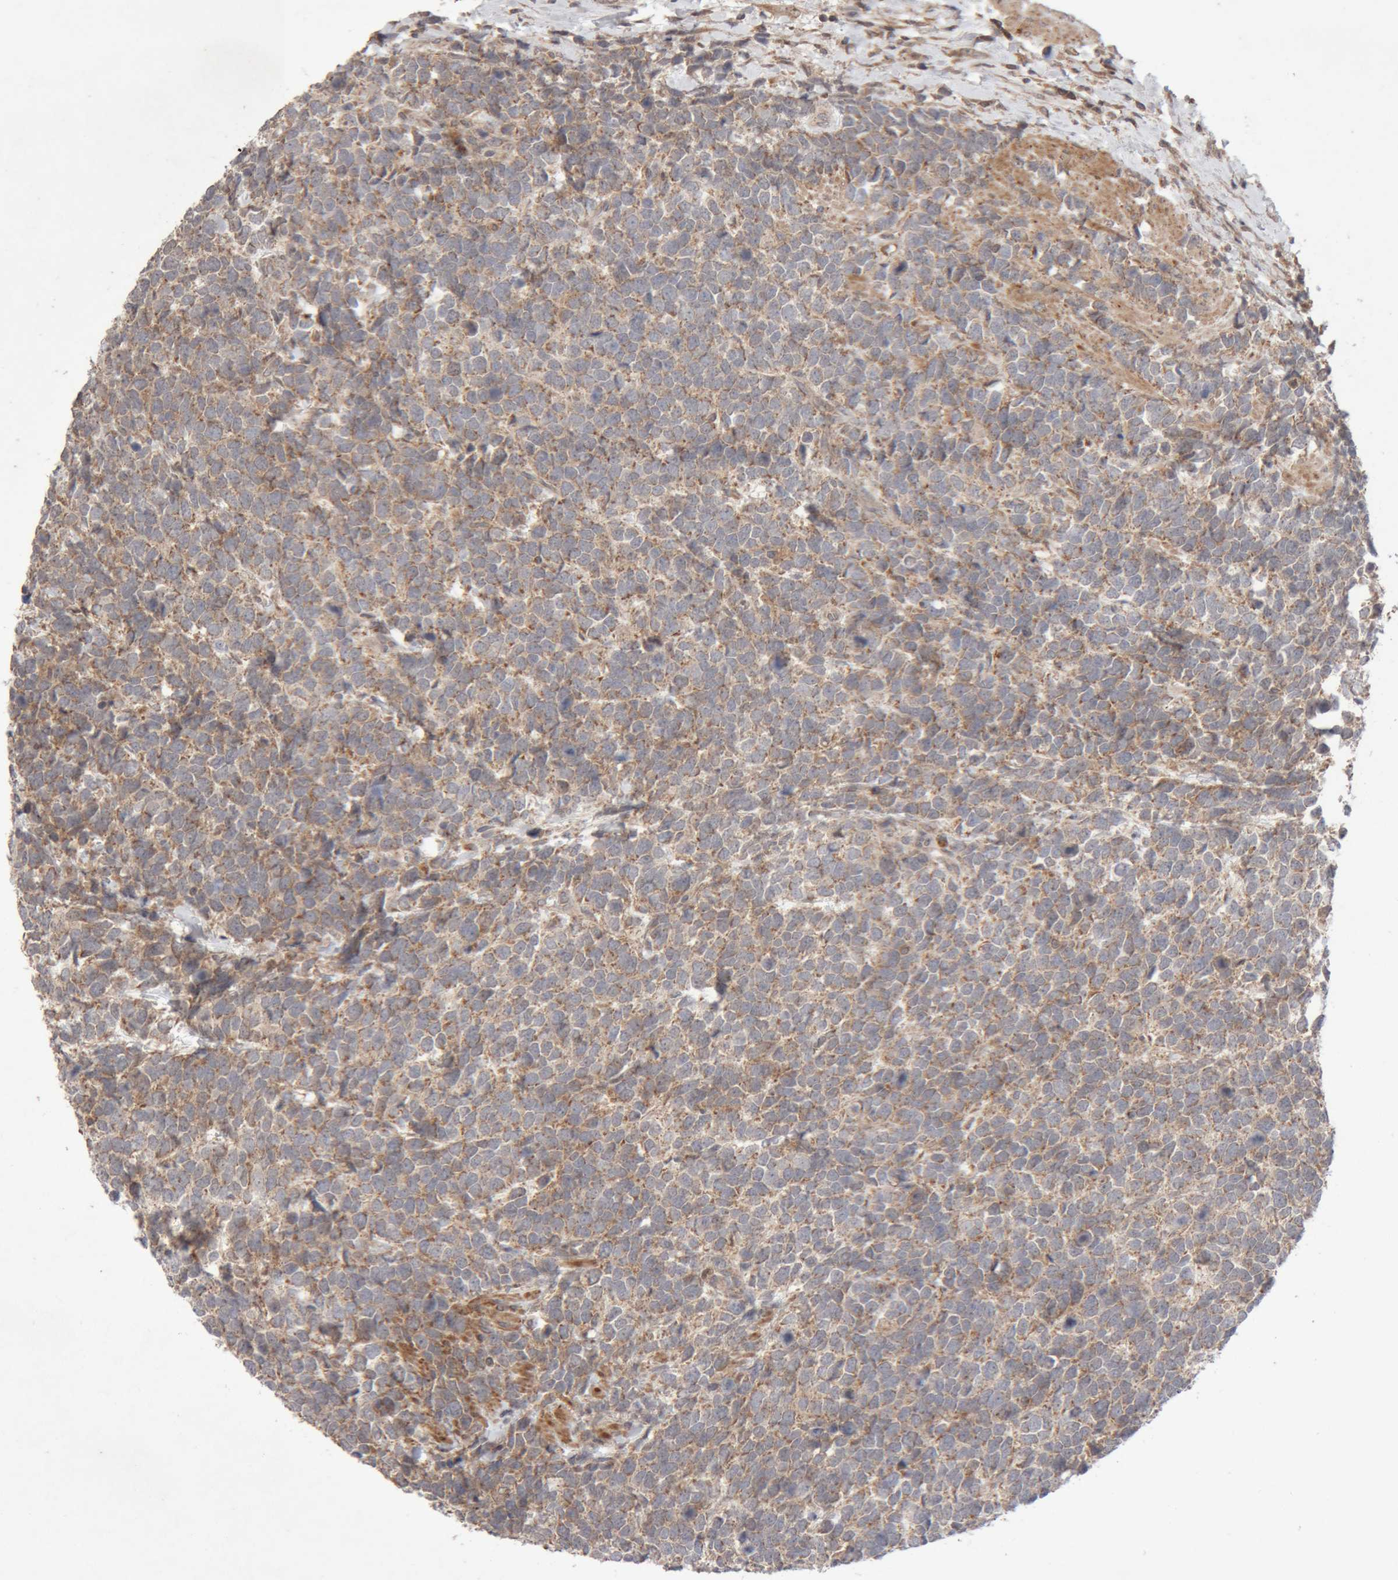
{"staining": {"intensity": "moderate", "quantity": ">75%", "location": "cytoplasmic/membranous"}, "tissue": "urothelial cancer", "cell_type": "Tumor cells", "image_type": "cancer", "snomed": [{"axis": "morphology", "description": "Urothelial carcinoma, High grade"}, {"axis": "topography", "description": "Urinary bladder"}], "caption": "Urothelial cancer stained with a brown dye demonstrates moderate cytoplasmic/membranous positive staining in approximately >75% of tumor cells.", "gene": "KIF21B", "patient": {"sex": "female", "age": 82}}